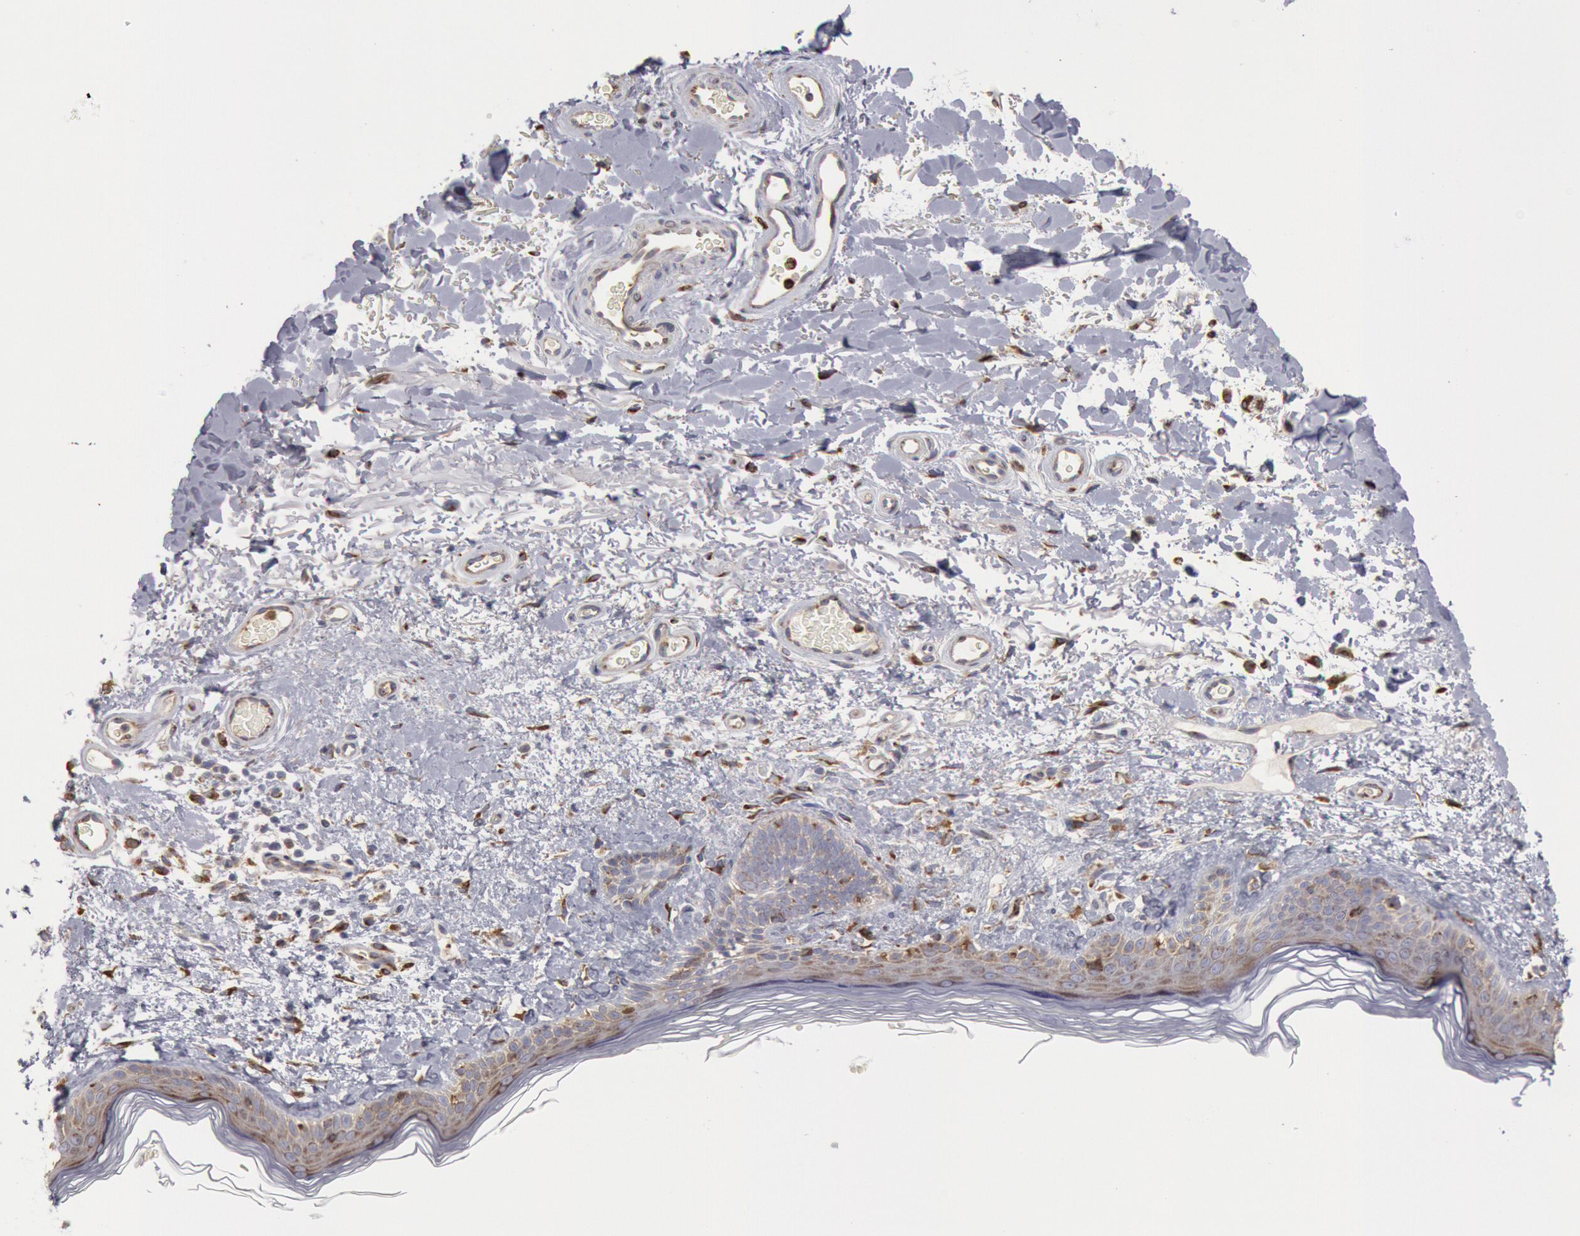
{"staining": {"intensity": "moderate", "quantity": ">75%", "location": "cytoplasmic/membranous"}, "tissue": "skin", "cell_type": "Fibroblasts", "image_type": "normal", "snomed": [{"axis": "morphology", "description": "Normal tissue, NOS"}, {"axis": "topography", "description": "Skin"}], "caption": "A medium amount of moderate cytoplasmic/membranous staining is seen in about >75% of fibroblasts in normal skin.", "gene": "ERP44", "patient": {"sex": "male", "age": 63}}